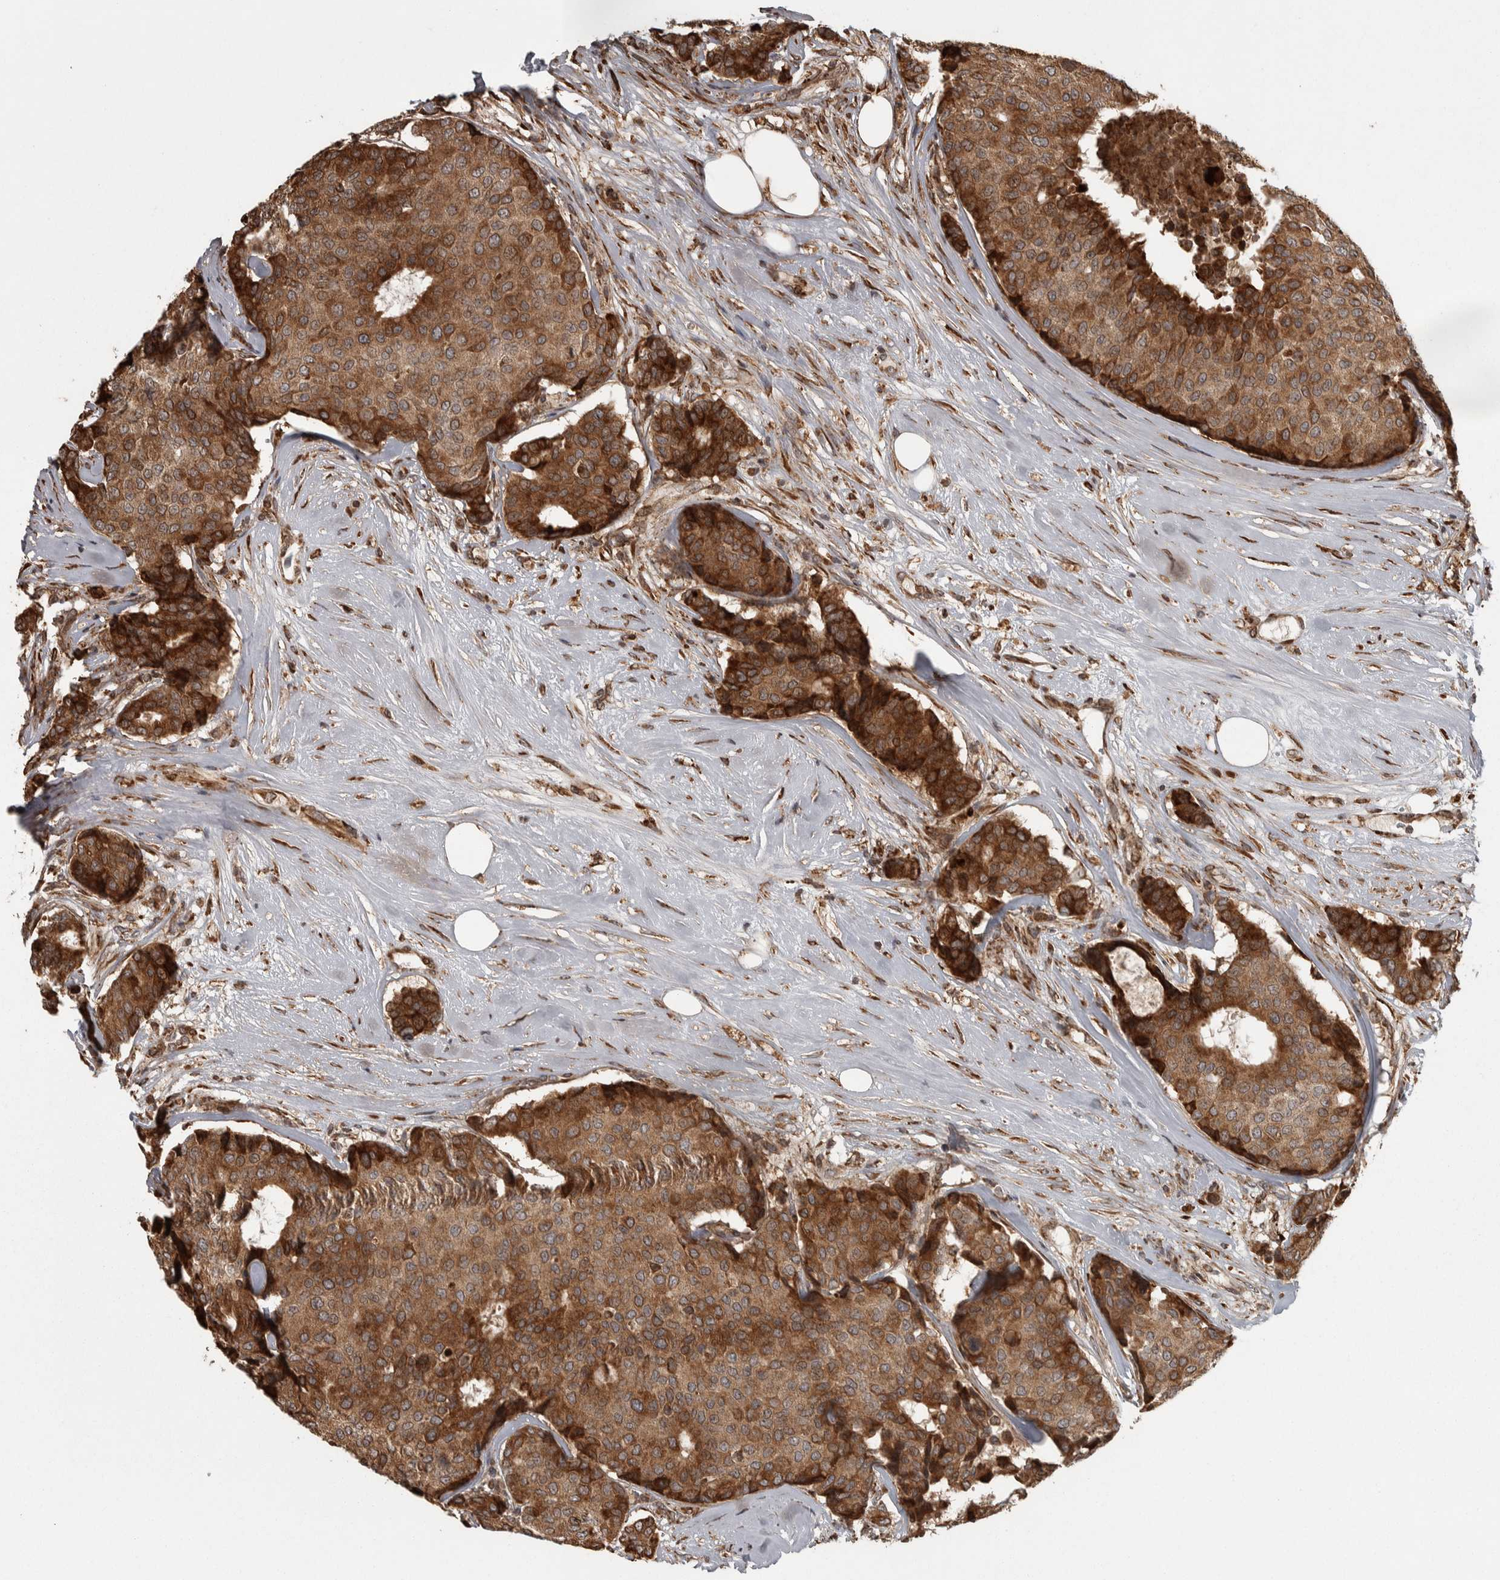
{"staining": {"intensity": "strong", "quantity": ">75%", "location": "cytoplasmic/membranous"}, "tissue": "breast cancer", "cell_type": "Tumor cells", "image_type": "cancer", "snomed": [{"axis": "morphology", "description": "Duct carcinoma"}, {"axis": "topography", "description": "Breast"}], "caption": "This image reveals breast cancer (infiltrating ductal carcinoma) stained with IHC to label a protein in brown. The cytoplasmic/membranous of tumor cells show strong positivity for the protein. Nuclei are counter-stained blue.", "gene": "AGBL3", "patient": {"sex": "female", "age": 75}}